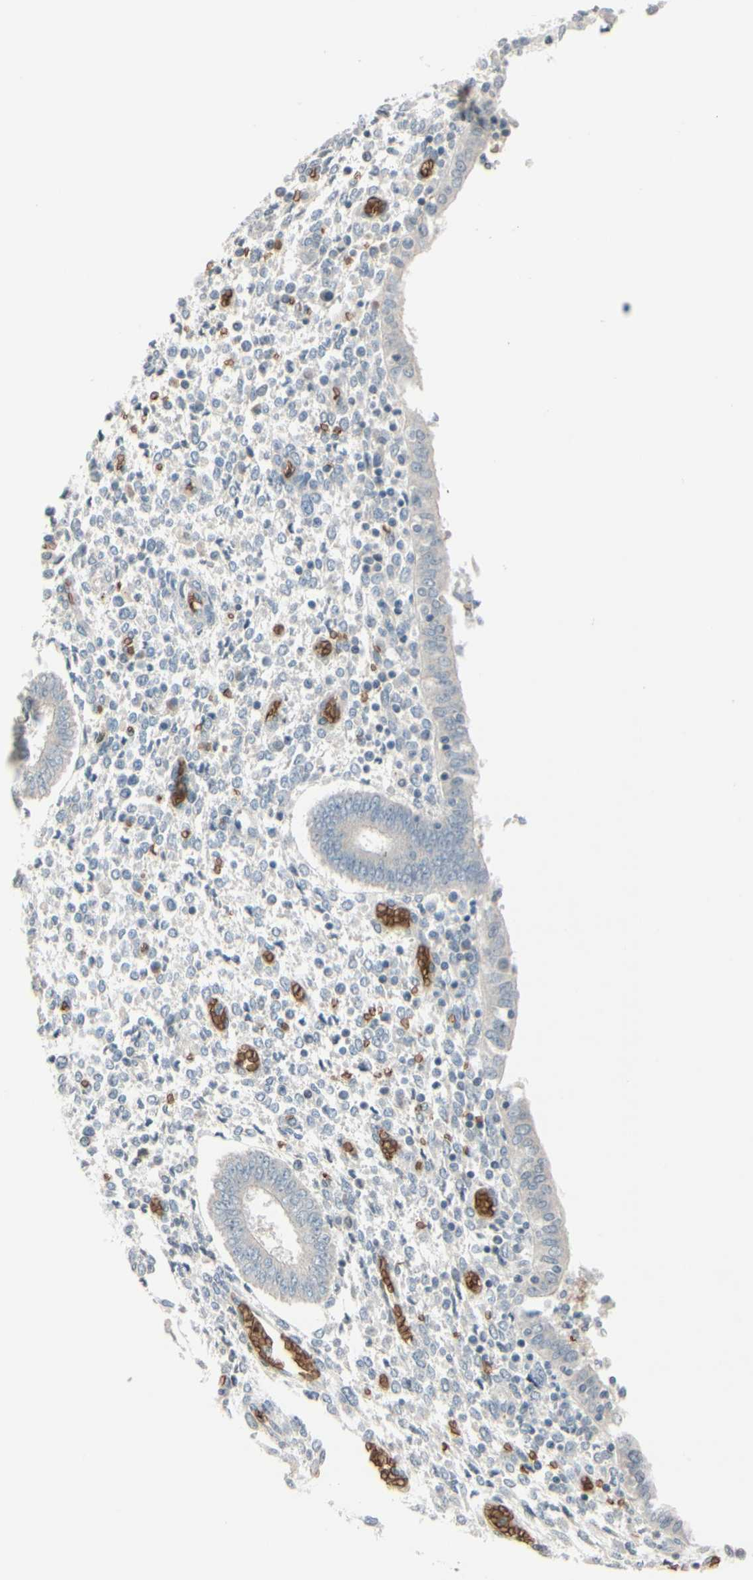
{"staining": {"intensity": "negative", "quantity": "none", "location": "none"}, "tissue": "endometrium", "cell_type": "Cells in endometrial stroma", "image_type": "normal", "snomed": [{"axis": "morphology", "description": "Normal tissue, NOS"}, {"axis": "topography", "description": "Endometrium"}], "caption": "Endometrium was stained to show a protein in brown. There is no significant staining in cells in endometrial stroma.", "gene": "GYPC", "patient": {"sex": "female", "age": 35}}